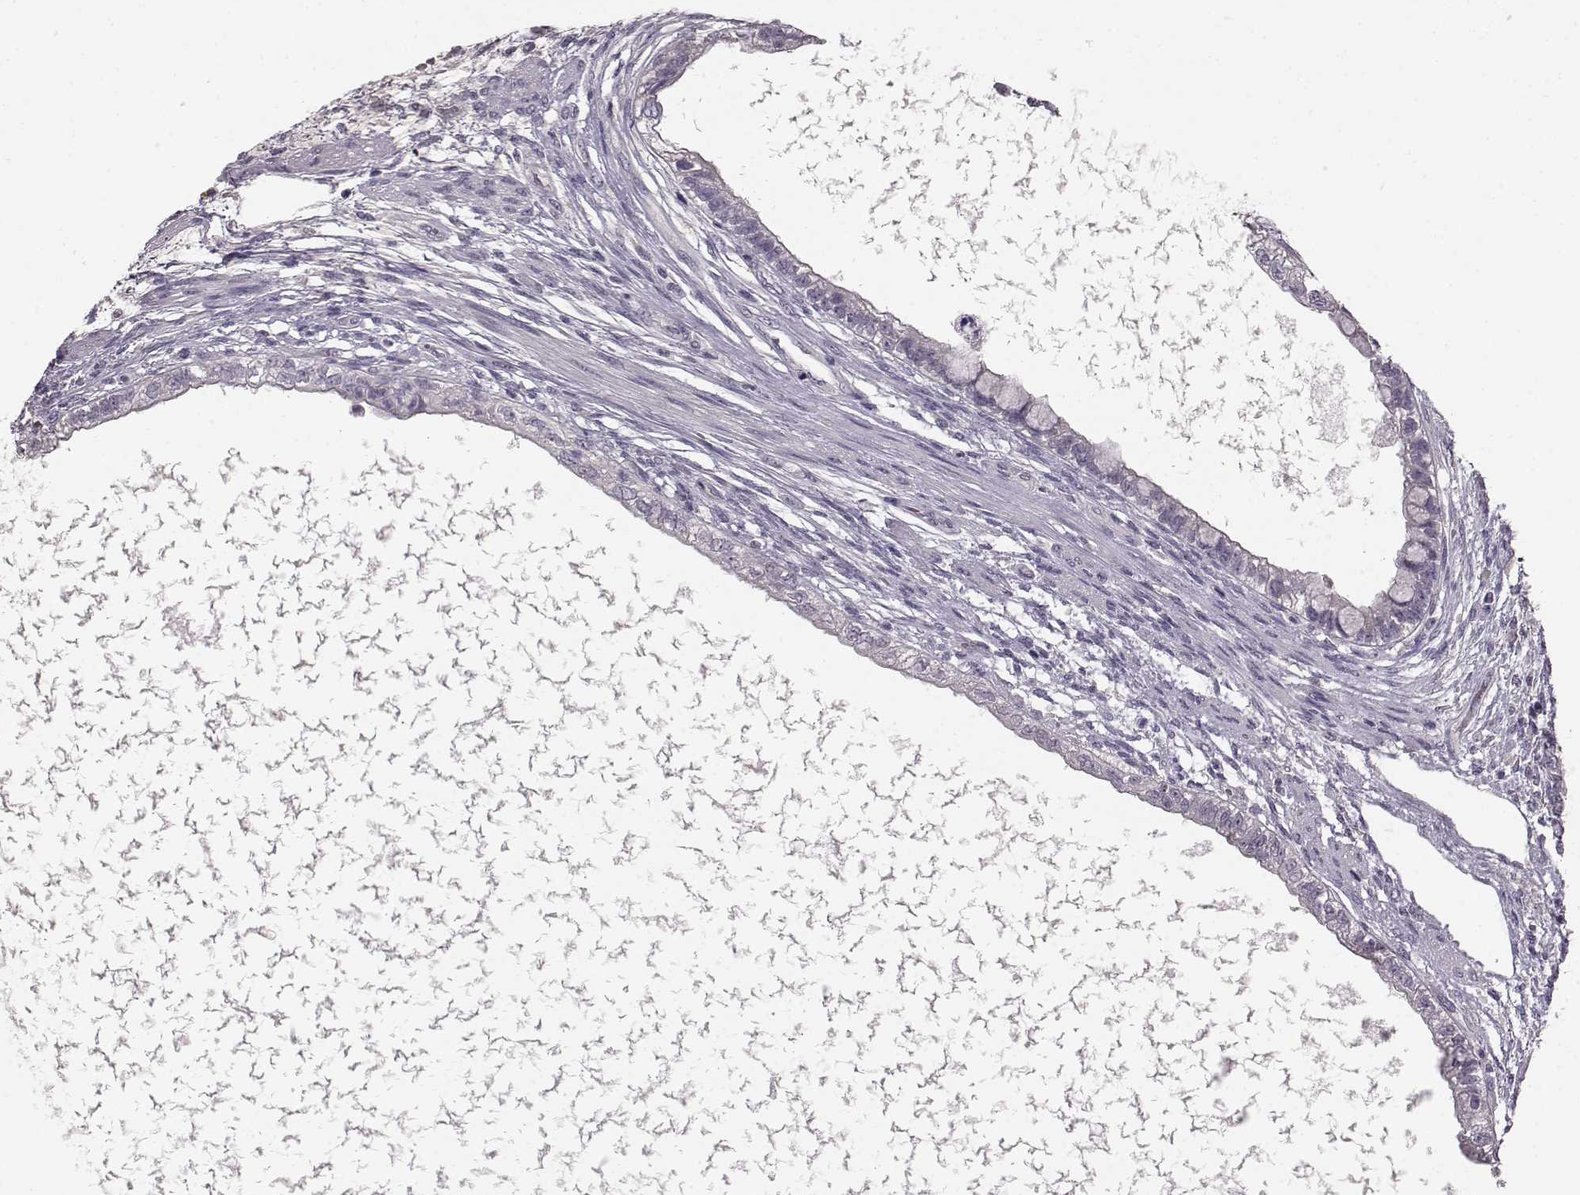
{"staining": {"intensity": "negative", "quantity": "none", "location": "none"}, "tissue": "testis cancer", "cell_type": "Tumor cells", "image_type": "cancer", "snomed": [{"axis": "morphology", "description": "Carcinoma, Embryonal, NOS"}, {"axis": "topography", "description": "Testis"}], "caption": "This image is of testis embryonal carcinoma stained with IHC to label a protein in brown with the nuclei are counter-stained blue. There is no expression in tumor cells. Brightfield microscopy of immunohistochemistry (IHC) stained with DAB (brown) and hematoxylin (blue), captured at high magnification.", "gene": "BFSP2", "patient": {"sex": "male", "age": 26}}